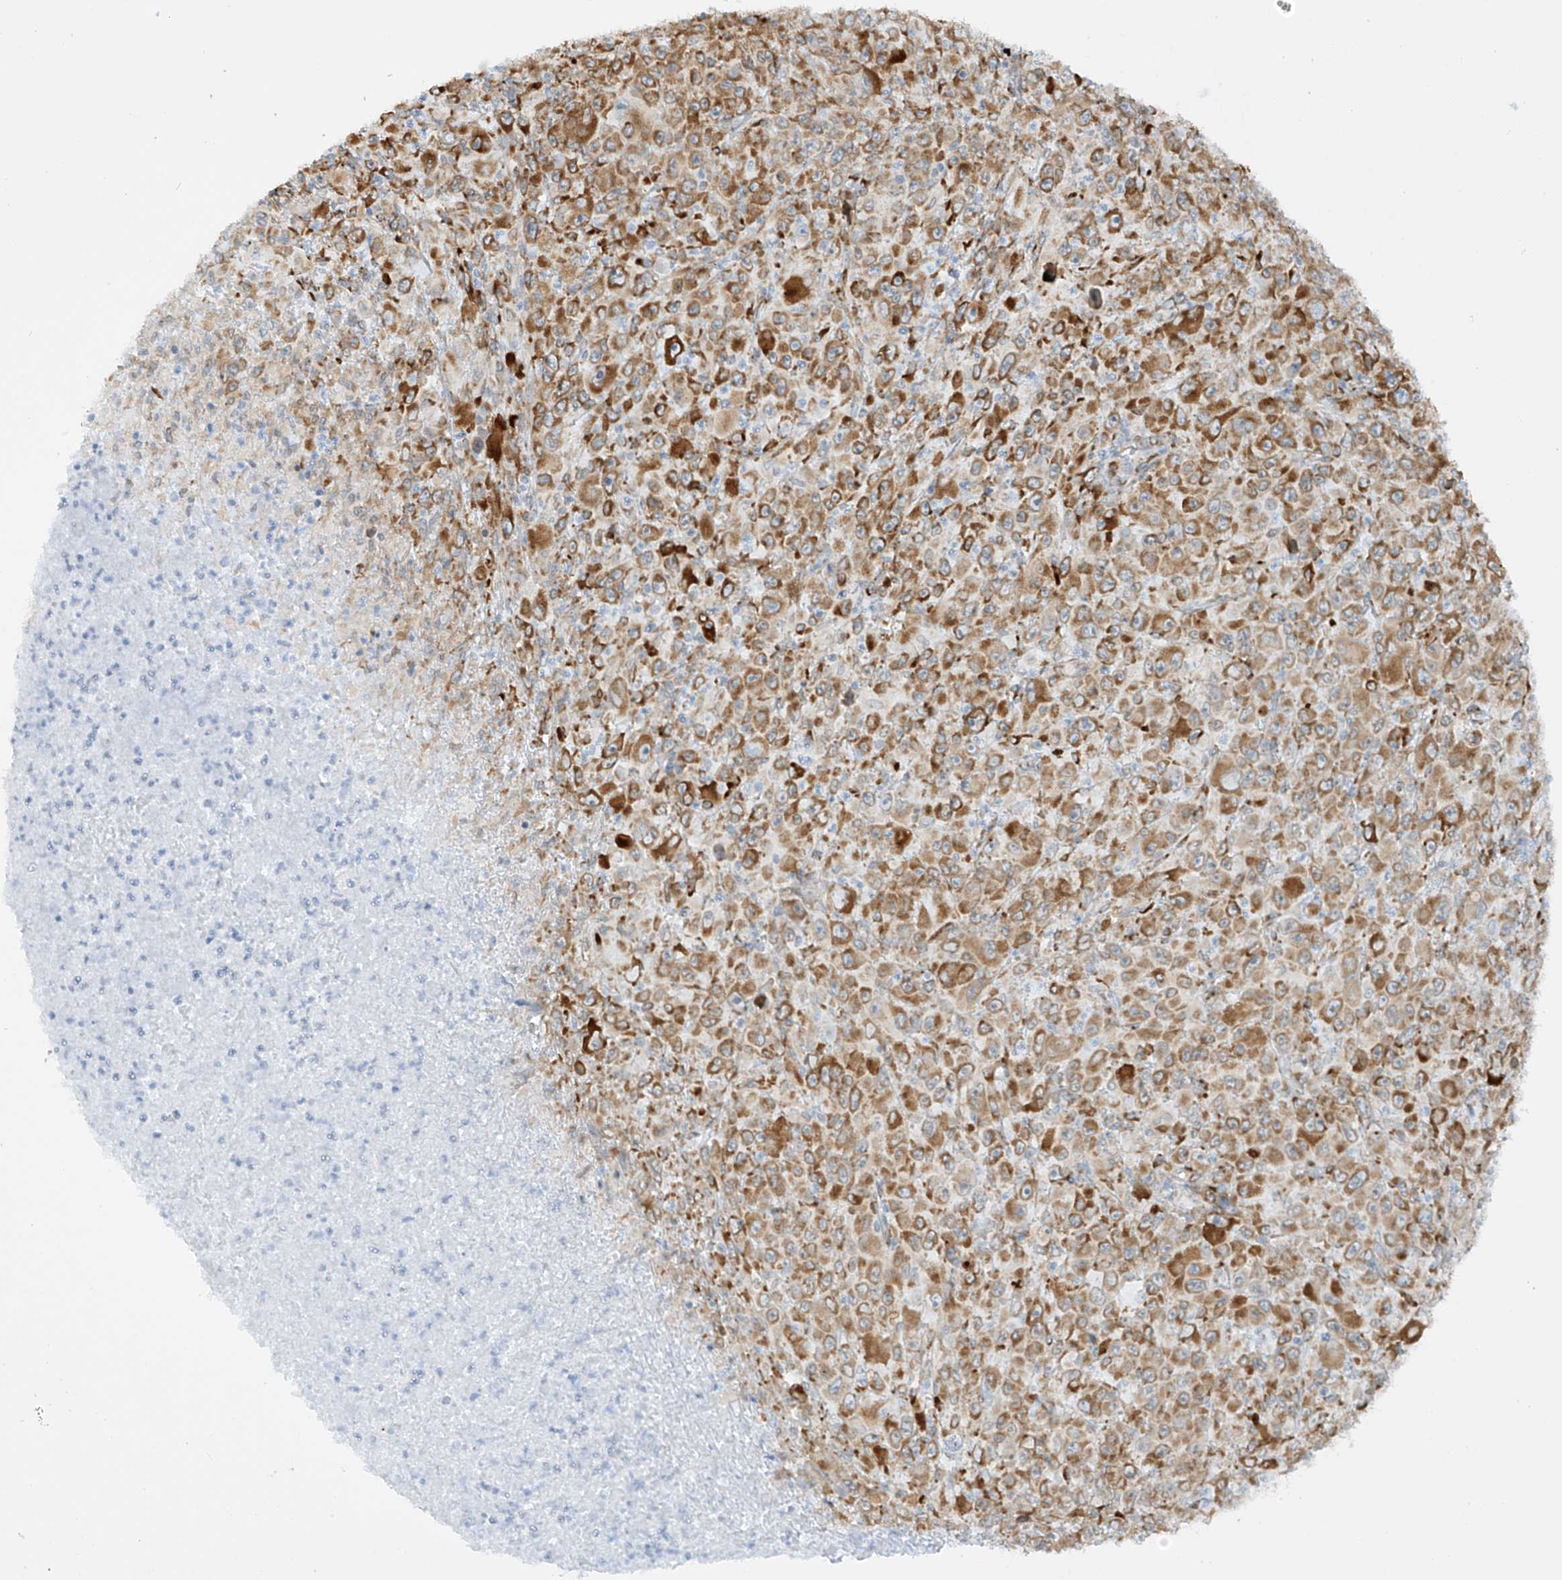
{"staining": {"intensity": "strong", "quantity": ">75%", "location": "cytoplasmic/membranous"}, "tissue": "melanoma", "cell_type": "Tumor cells", "image_type": "cancer", "snomed": [{"axis": "morphology", "description": "Malignant melanoma, Metastatic site"}, {"axis": "topography", "description": "Skin"}], "caption": "Human malignant melanoma (metastatic site) stained for a protein (brown) exhibits strong cytoplasmic/membranous positive expression in approximately >75% of tumor cells.", "gene": "LRRC59", "patient": {"sex": "female", "age": 56}}